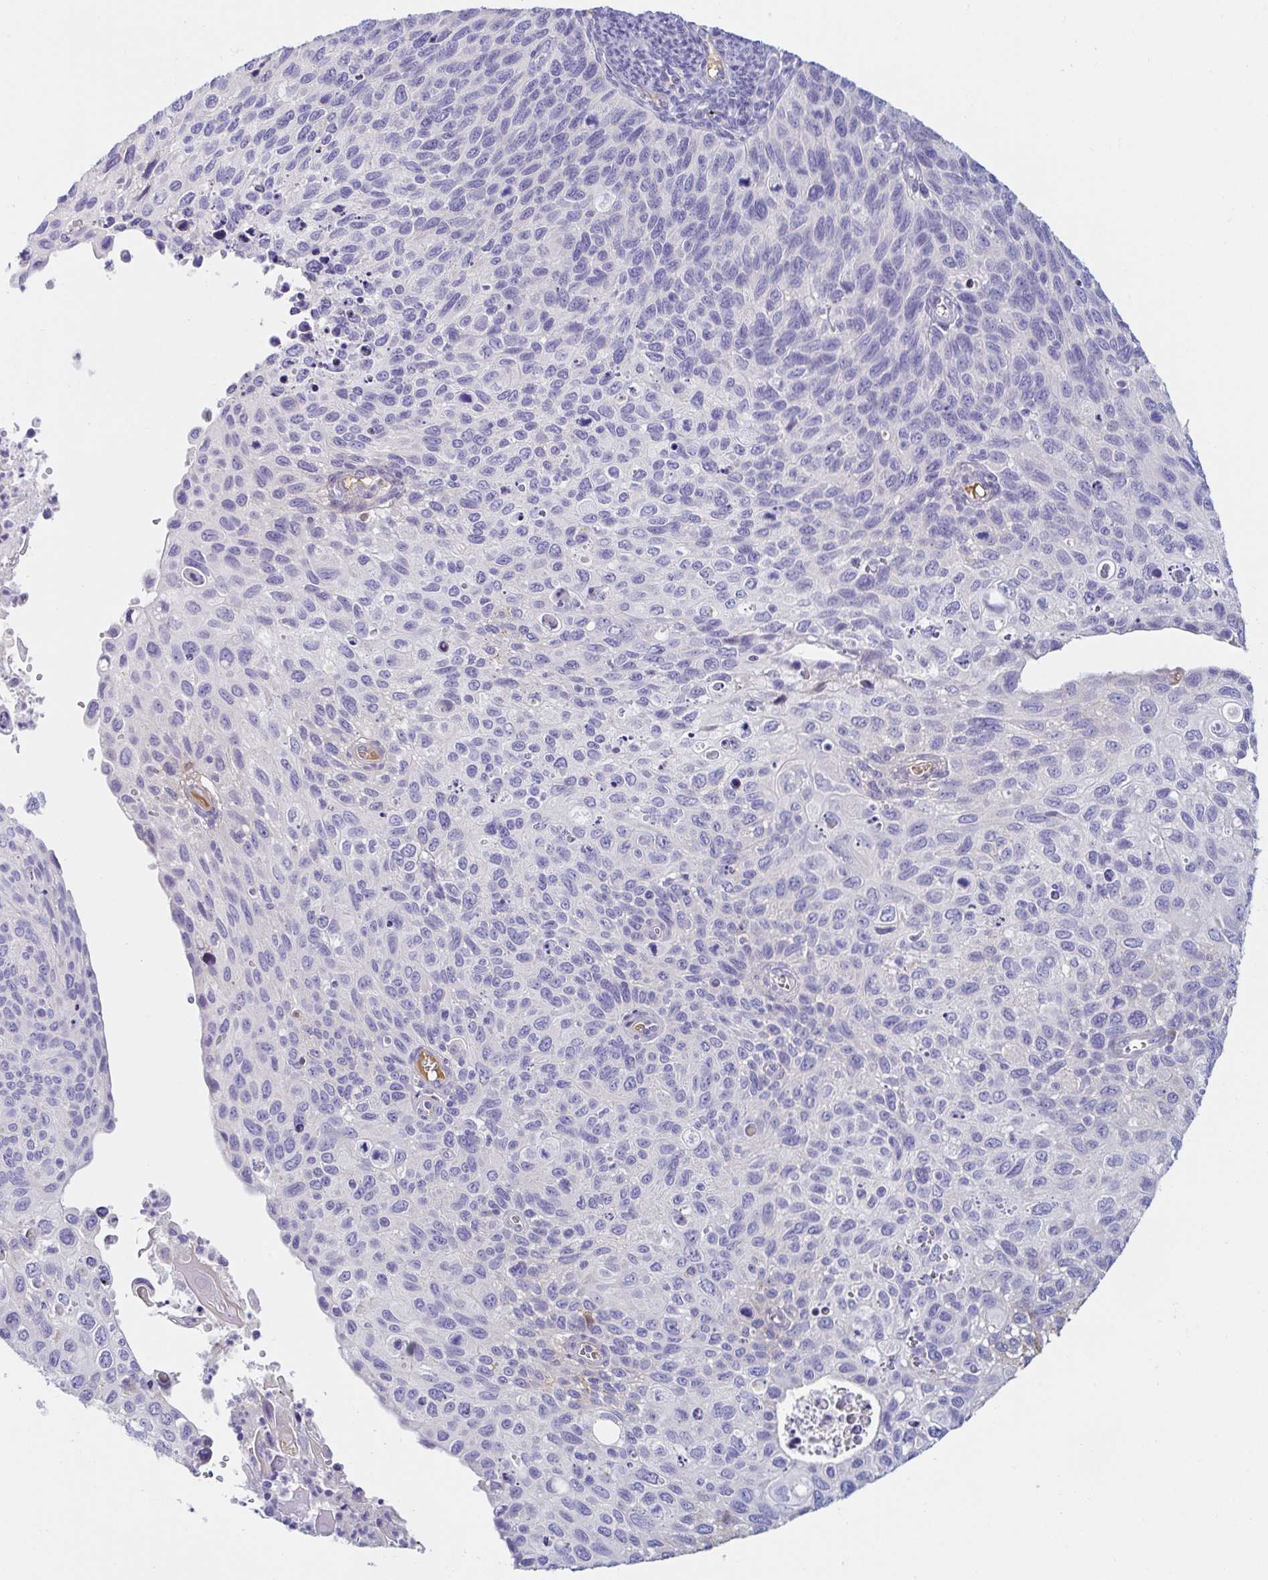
{"staining": {"intensity": "negative", "quantity": "none", "location": "none"}, "tissue": "cervical cancer", "cell_type": "Tumor cells", "image_type": "cancer", "snomed": [{"axis": "morphology", "description": "Squamous cell carcinoma, NOS"}, {"axis": "topography", "description": "Cervix"}], "caption": "There is no significant positivity in tumor cells of cervical cancer (squamous cell carcinoma).", "gene": "C4orf17", "patient": {"sex": "female", "age": 70}}